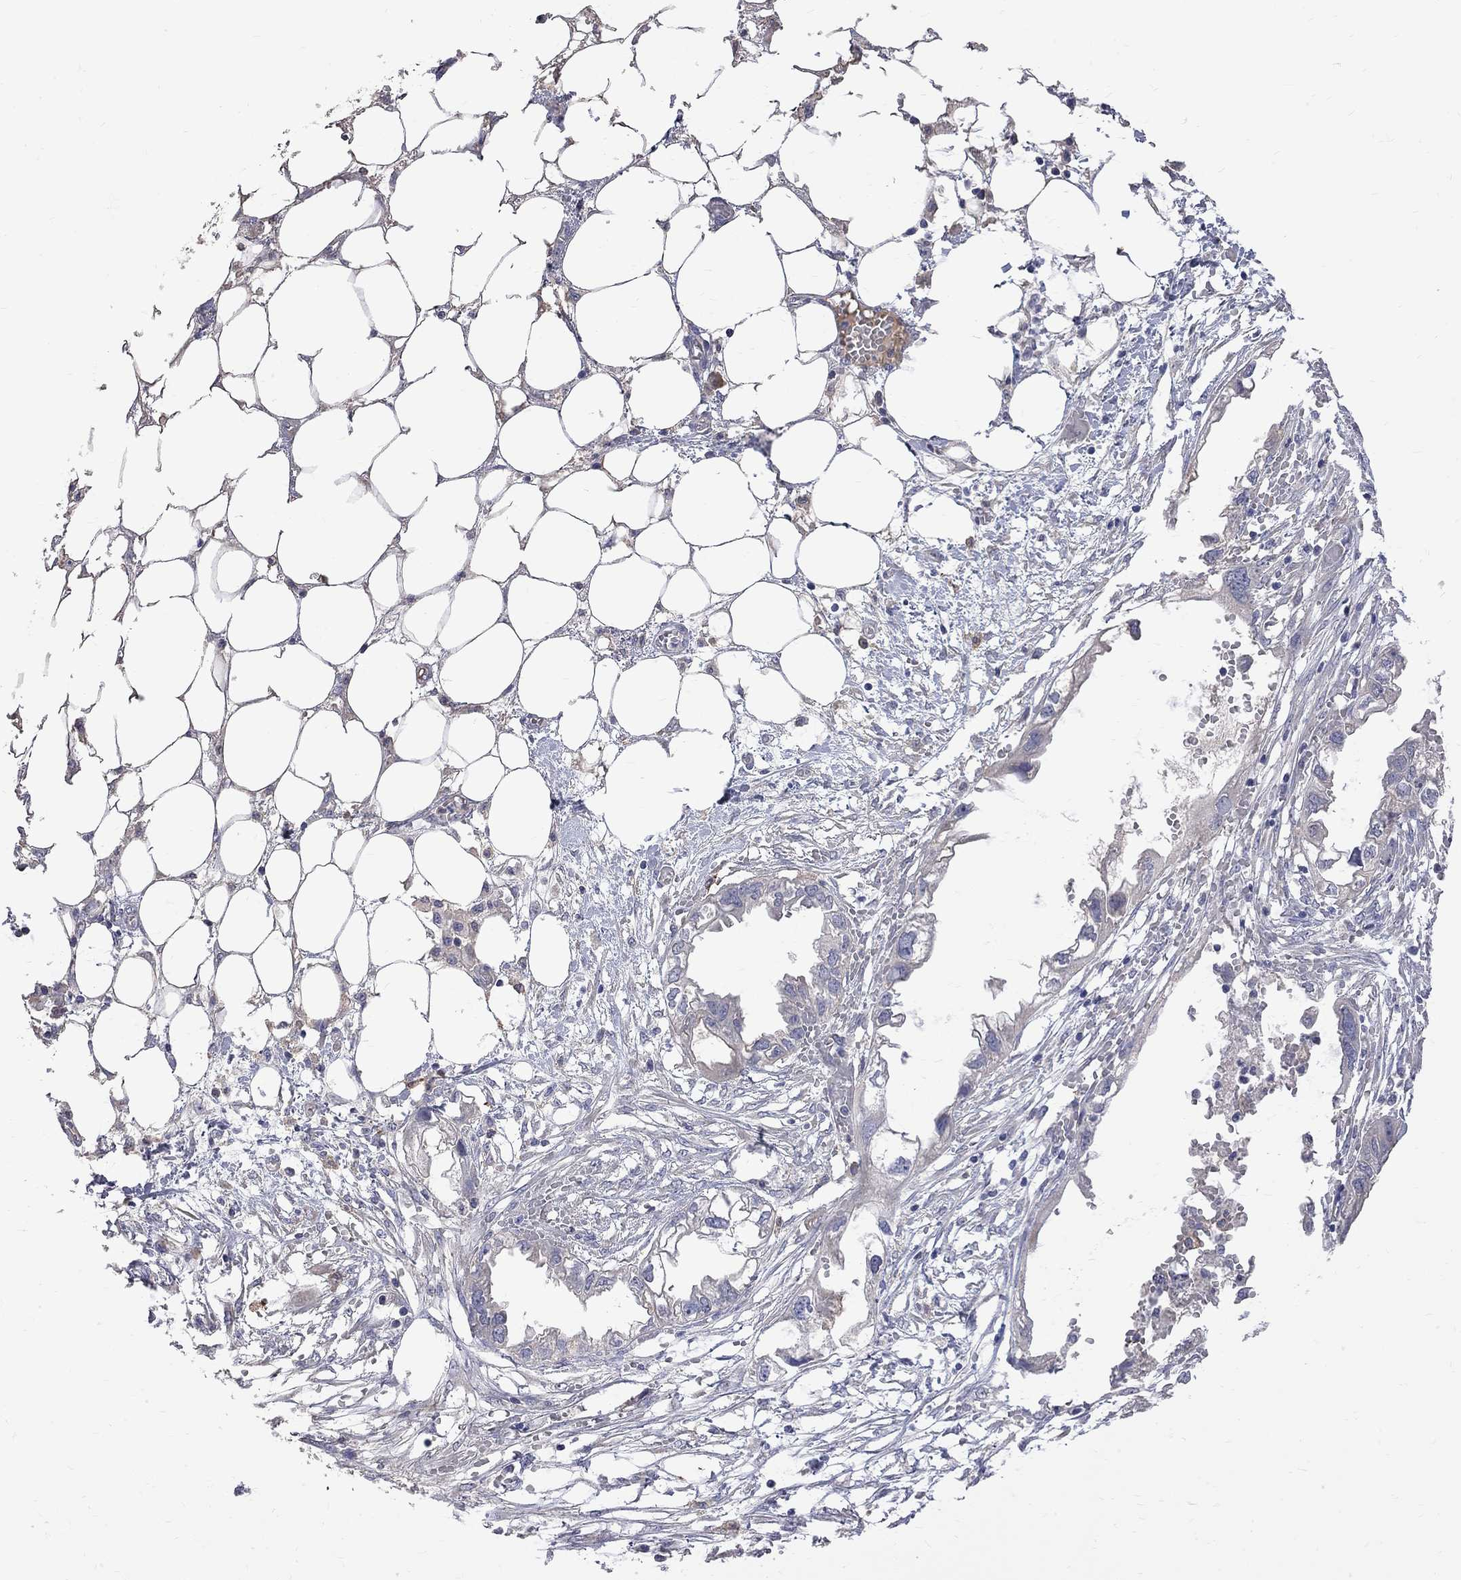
{"staining": {"intensity": "negative", "quantity": "none", "location": "none"}, "tissue": "endometrial cancer", "cell_type": "Tumor cells", "image_type": "cancer", "snomed": [{"axis": "morphology", "description": "Adenocarcinoma, NOS"}, {"axis": "morphology", "description": "Adenocarcinoma, metastatic, NOS"}, {"axis": "topography", "description": "Adipose tissue"}, {"axis": "topography", "description": "Endometrium"}], "caption": "An immunohistochemistry (IHC) image of endometrial cancer is shown. There is no staining in tumor cells of endometrial cancer.", "gene": "CKAP2", "patient": {"sex": "female", "age": 67}}